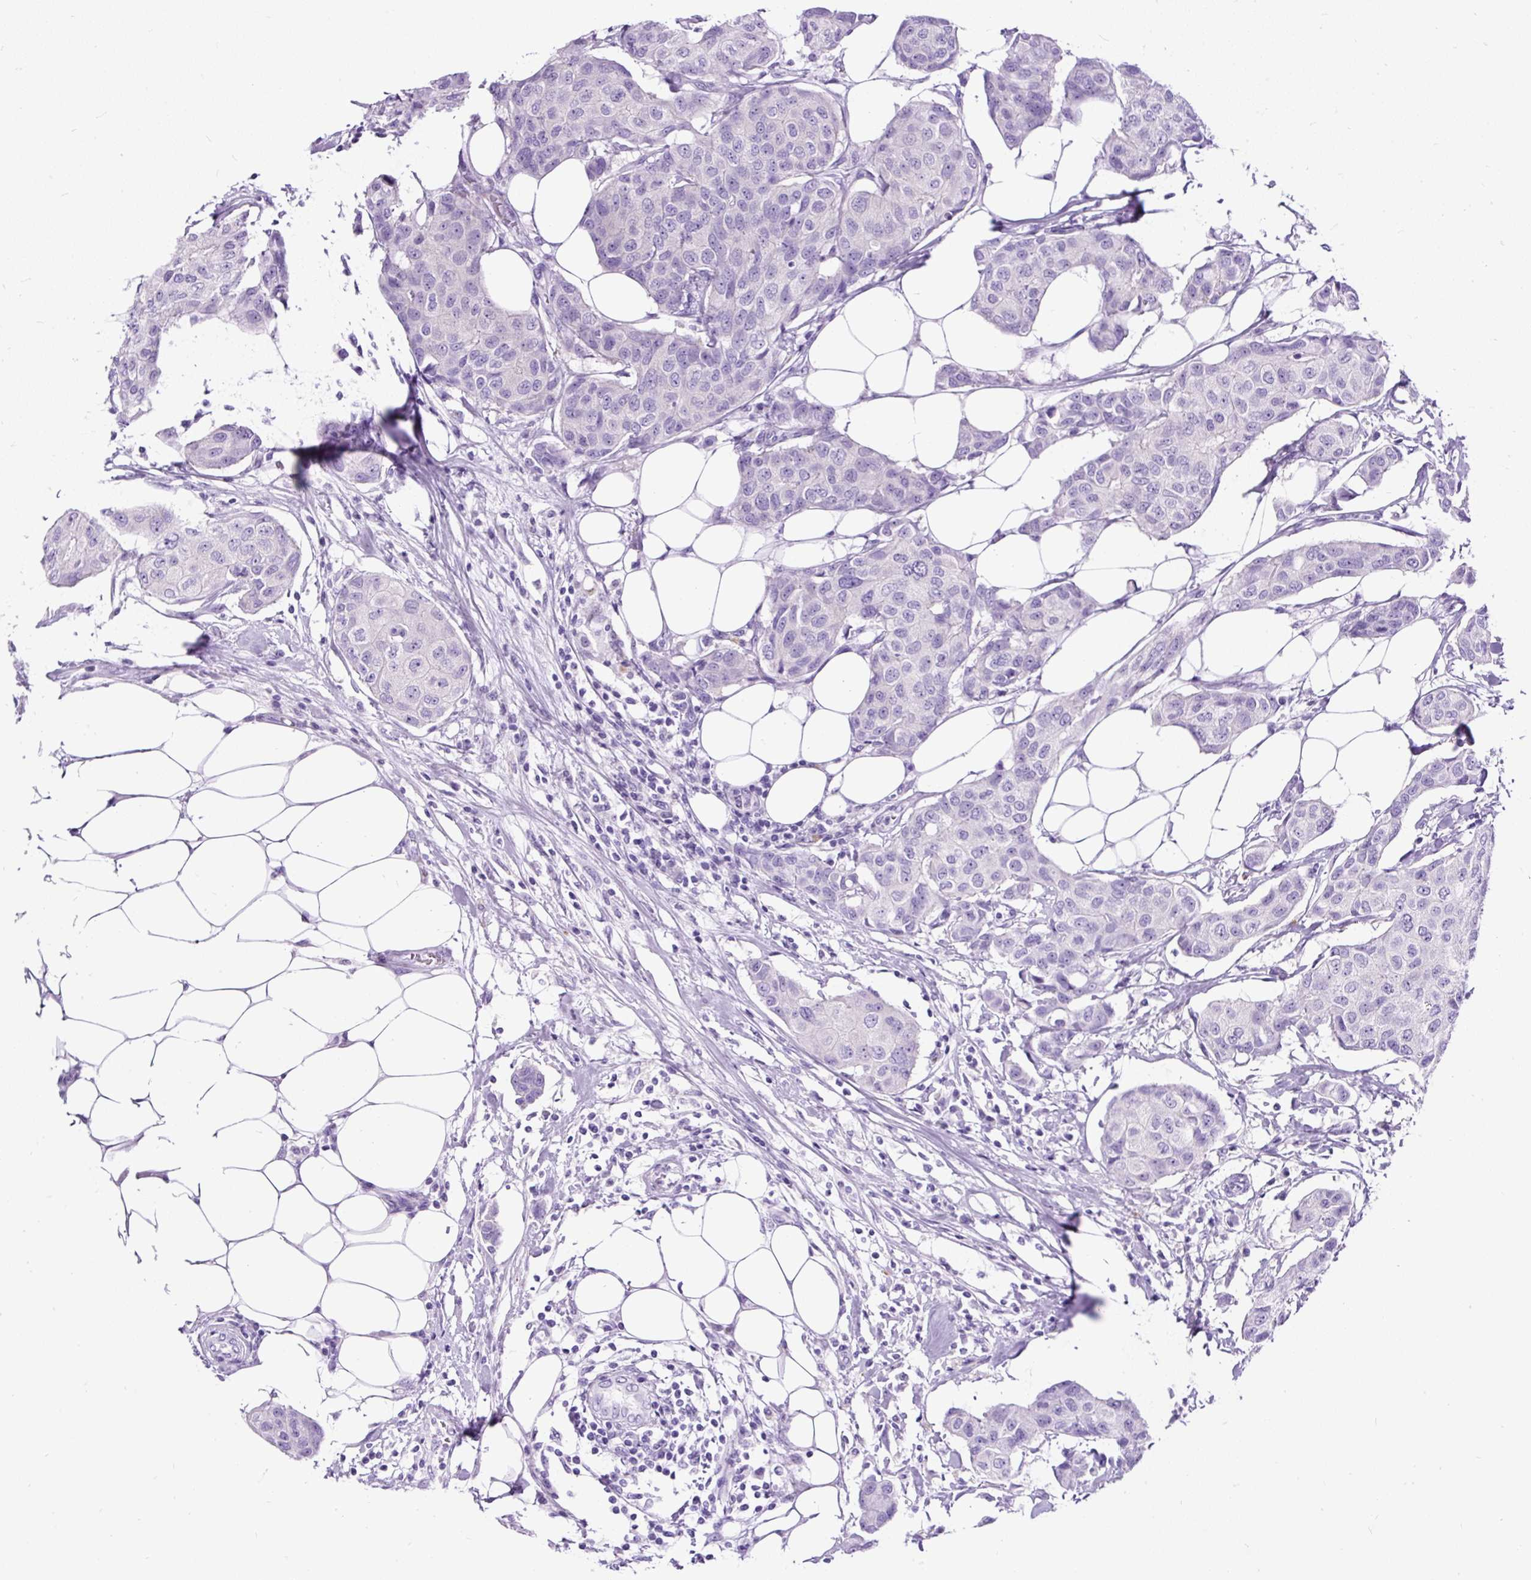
{"staining": {"intensity": "negative", "quantity": "none", "location": "none"}, "tissue": "breast cancer", "cell_type": "Tumor cells", "image_type": "cancer", "snomed": [{"axis": "morphology", "description": "Duct carcinoma"}, {"axis": "topography", "description": "Breast"}, {"axis": "topography", "description": "Lymph node"}], "caption": "Immunohistochemistry (IHC) image of human breast intraductal carcinoma stained for a protein (brown), which displays no staining in tumor cells. The staining was performed using DAB (3,3'-diaminobenzidine) to visualize the protein expression in brown, while the nuclei were stained in blue with hematoxylin (Magnification: 20x).", "gene": "PDIA2", "patient": {"sex": "female", "age": 80}}